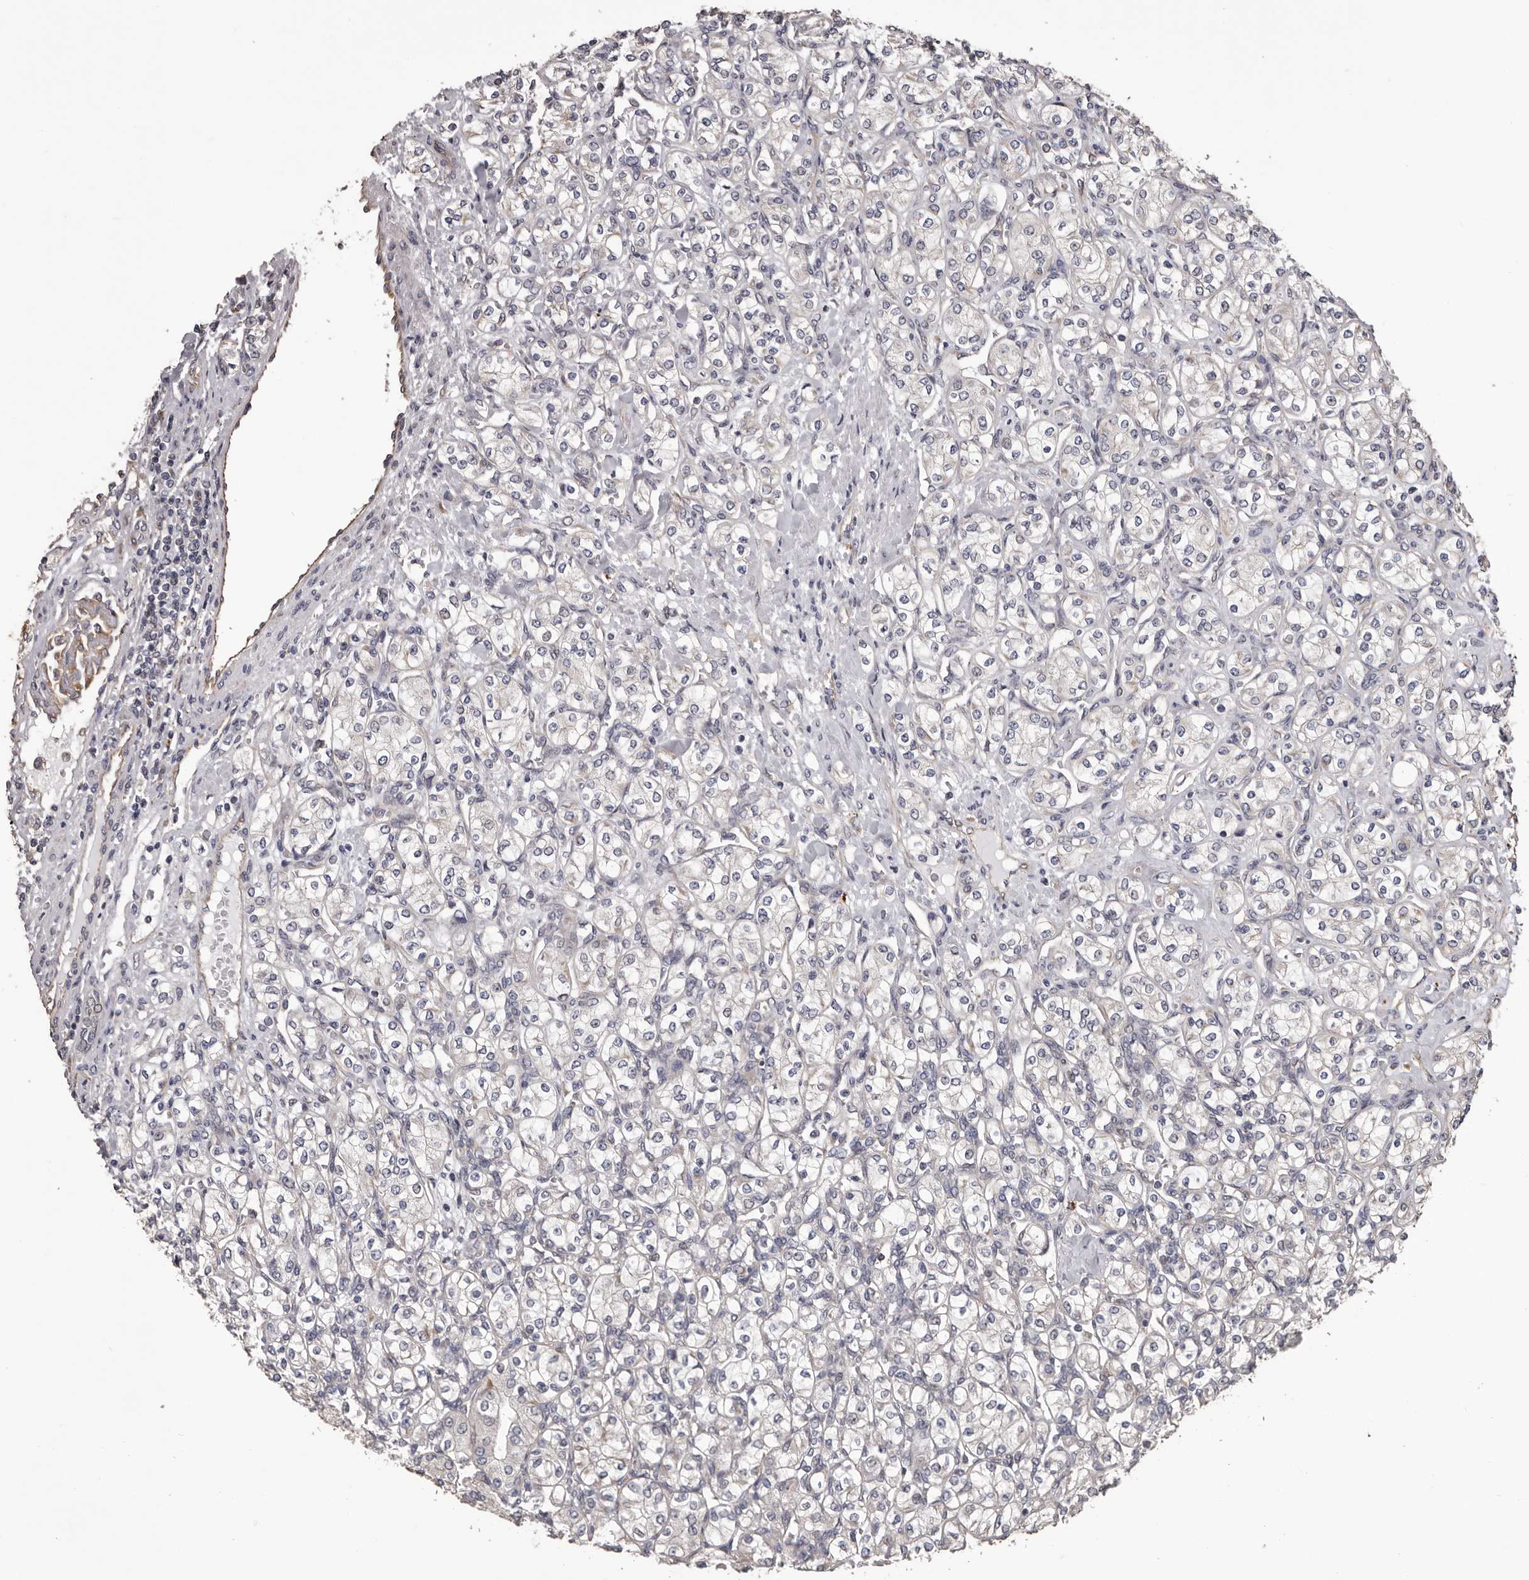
{"staining": {"intensity": "negative", "quantity": "none", "location": "none"}, "tissue": "renal cancer", "cell_type": "Tumor cells", "image_type": "cancer", "snomed": [{"axis": "morphology", "description": "Adenocarcinoma, NOS"}, {"axis": "topography", "description": "Kidney"}], "caption": "Immunohistochemistry (IHC) photomicrograph of neoplastic tissue: adenocarcinoma (renal) stained with DAB reveals no significant protein expression in tumor cells.", "gene": "CEP104", "patient": {"sex": "male", "age": 77}}